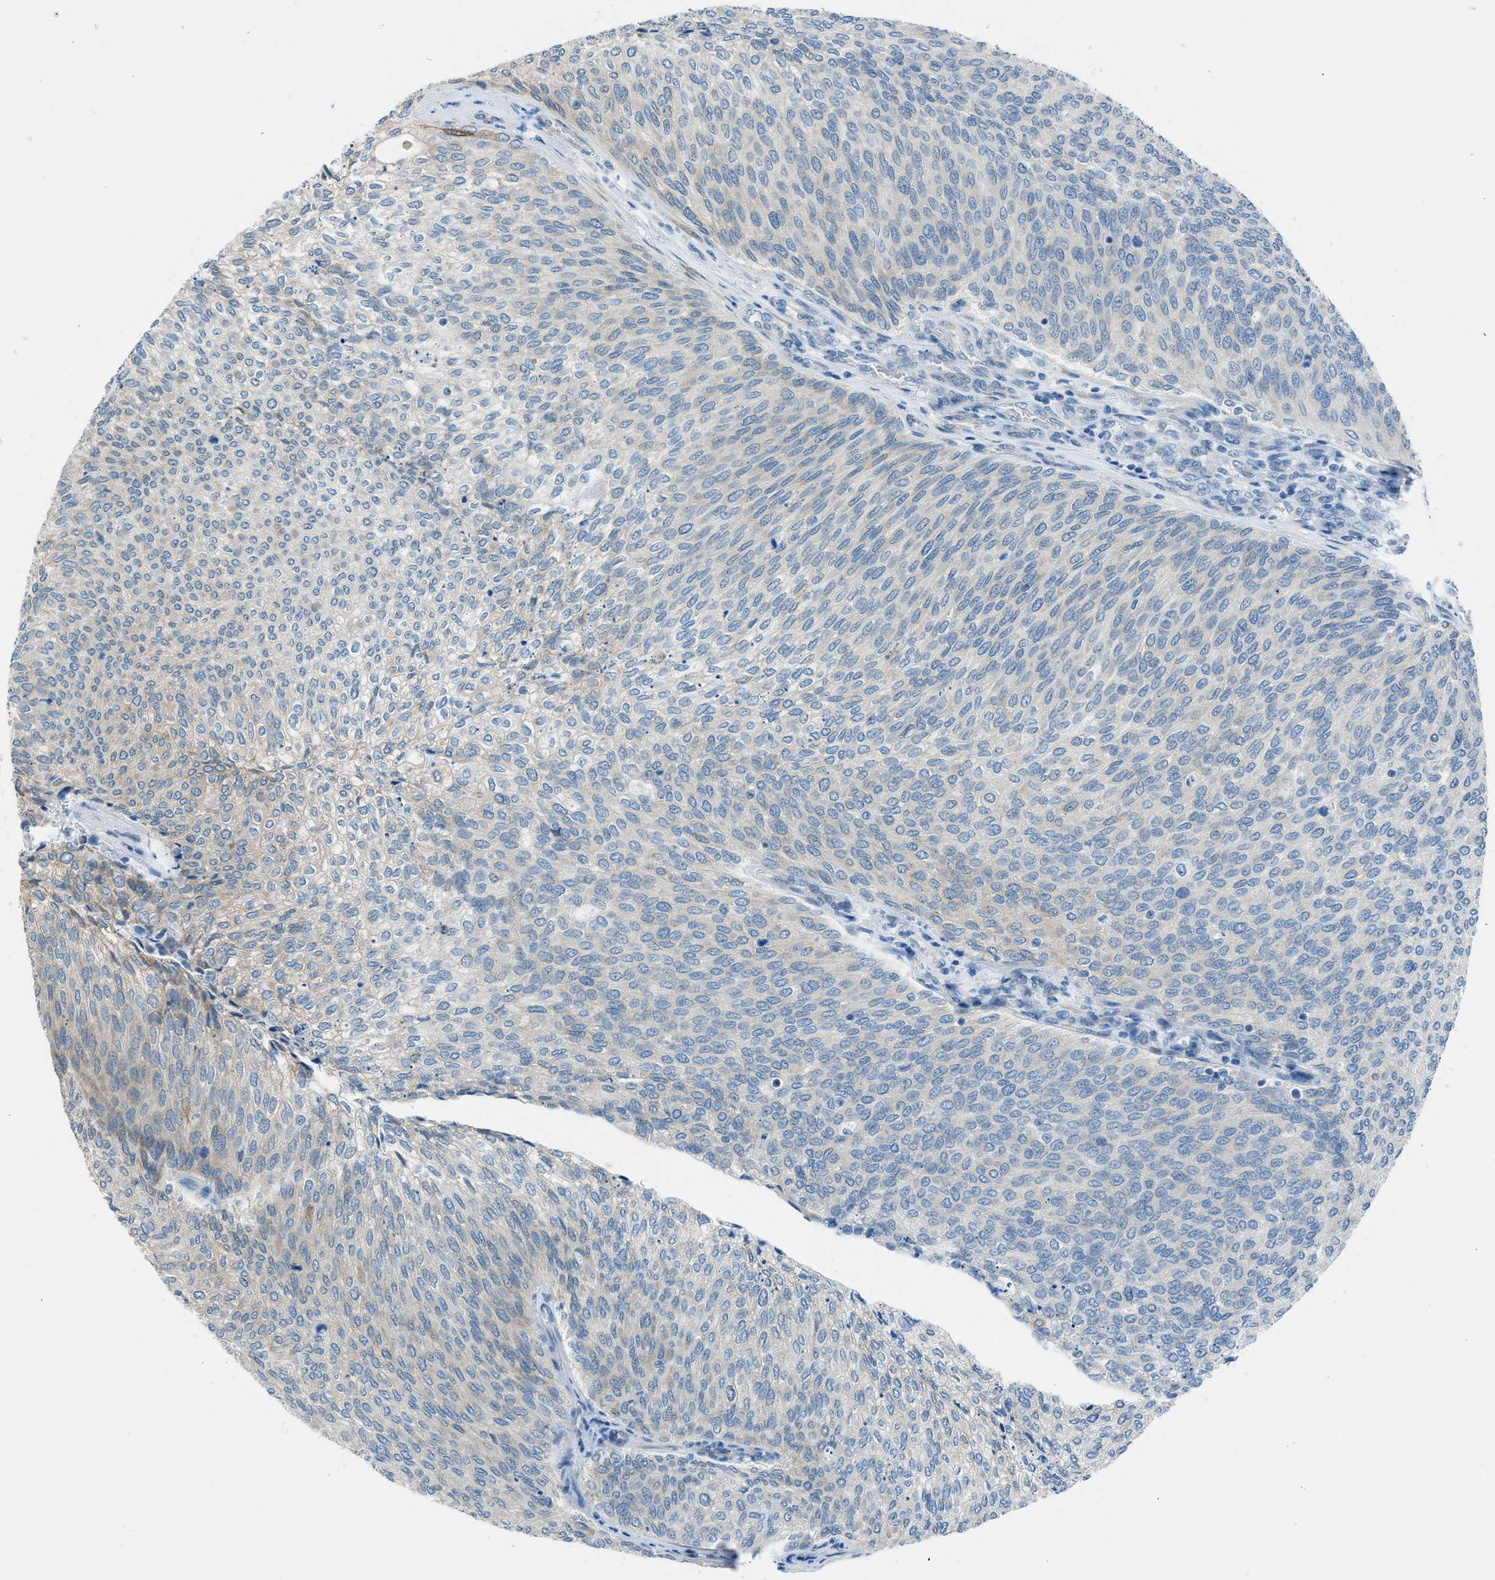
{"staining": {"intensity": "weak", "quantity": "<25%", "location": "cytoplasmic/membranous"}, "tissue": "urothelial cancer", "cell_type": "Tumor cells", "image_type": "cancer", "snomed": [{"axis": "morphology", "description": "Urothelial carcinoma, Low grade"}, {"axis": "topography", "description": "Urinary bladder"}], "caption": "A micrograph of human urothelial carcinoma (low-grade) is negative for staining in tumor cells.", "gene": "RNF41", "patient": {"sex": "female", "age": 79}}